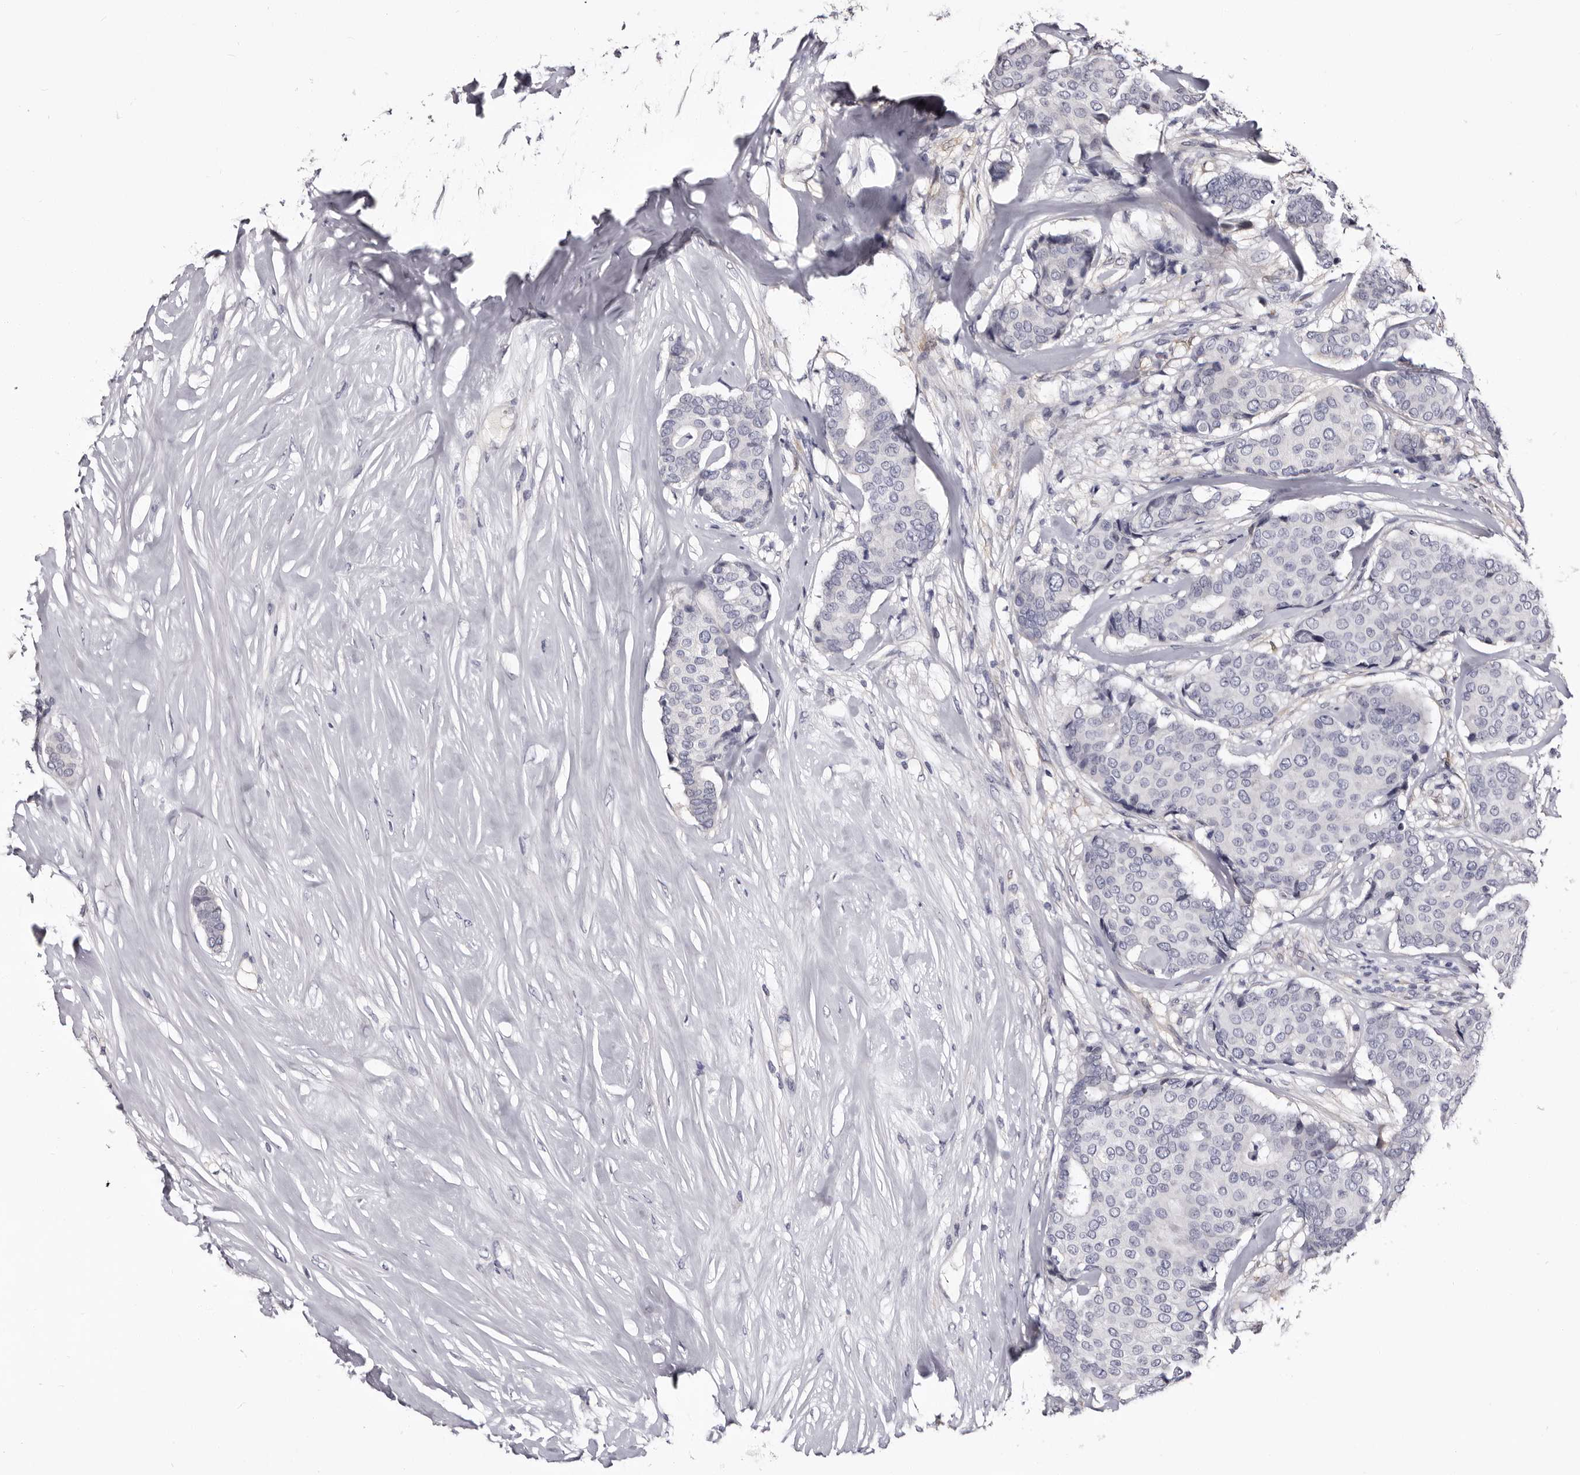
{"staining": {"intensity": "negative", "quantity": "none", "location": "none"}, "tissue": "breast cancer", "cell_type": "Tumor cells", "image_type": "cancer", "snomed": [{"axis": "morphology", "description": "Duct carcinoma"}, {"axis": "topography", "description": "Breast"}], "caption": "A high-resolution histopathology image shows IHC staining of breast cancer, which demonstrates no significant expression in tumor cells.", "gene": "BPGM", "patient": {"sex": "female", "age": 75}}